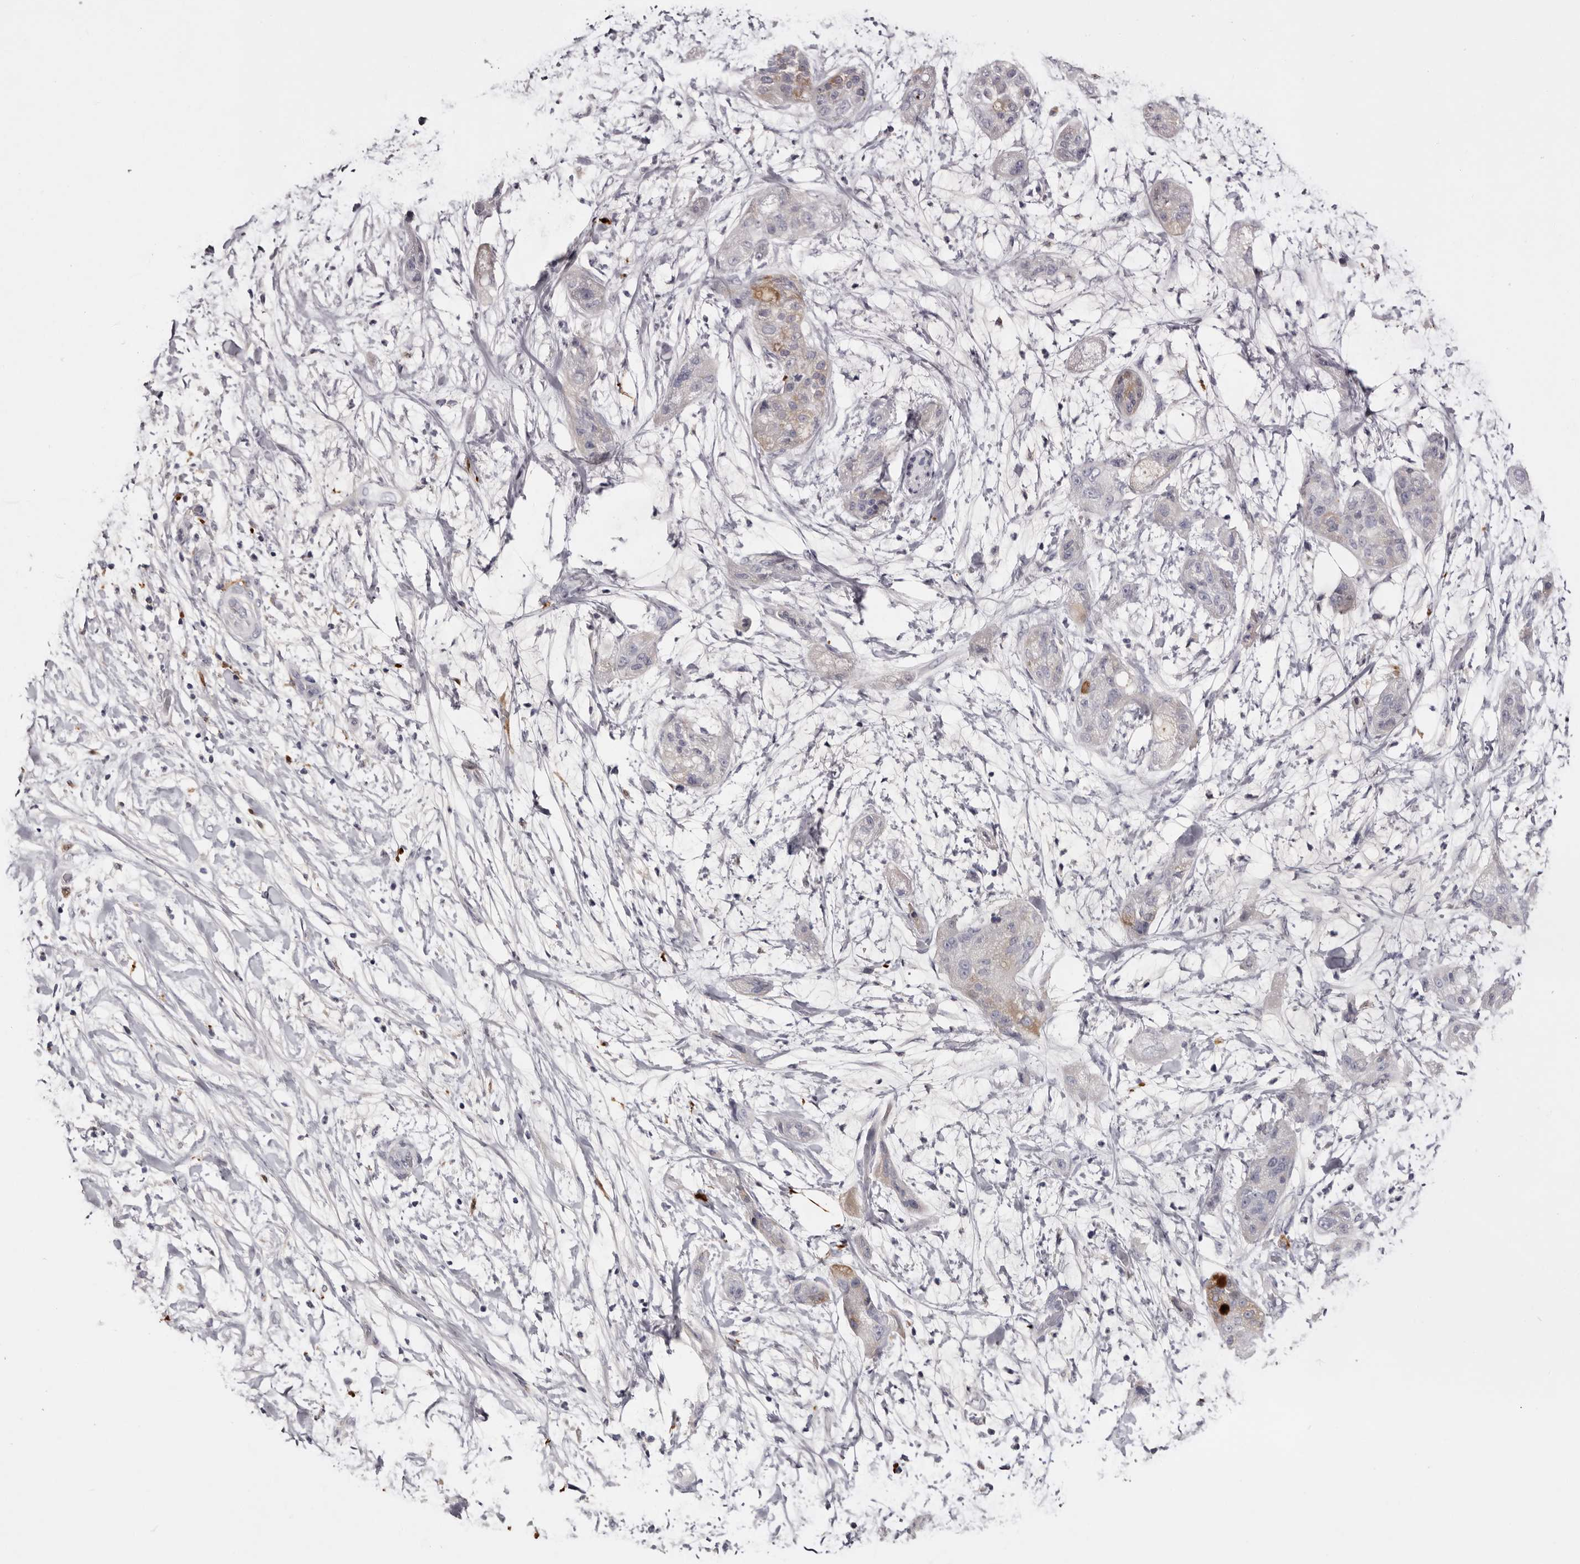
{"staining": {"intensity": "weak", "quantity": "<25%", "location": "cytoplasmic/membranous"}, "tissue": "pancreatic cancer", "cell_type": "Tumor cells", "image_type": "cancer", "snomed": [{"axis": "morphology", "description": "Adenocarcinoma, NOS"}, {"axis": "topography", "description": "Pancreas"}], "caption": "Immunohistochemistry of human pancreatic cancer displays no expression in tumor cells.", "gene": "KLHL38", "patient": {"sex": "female", "age": 78}}